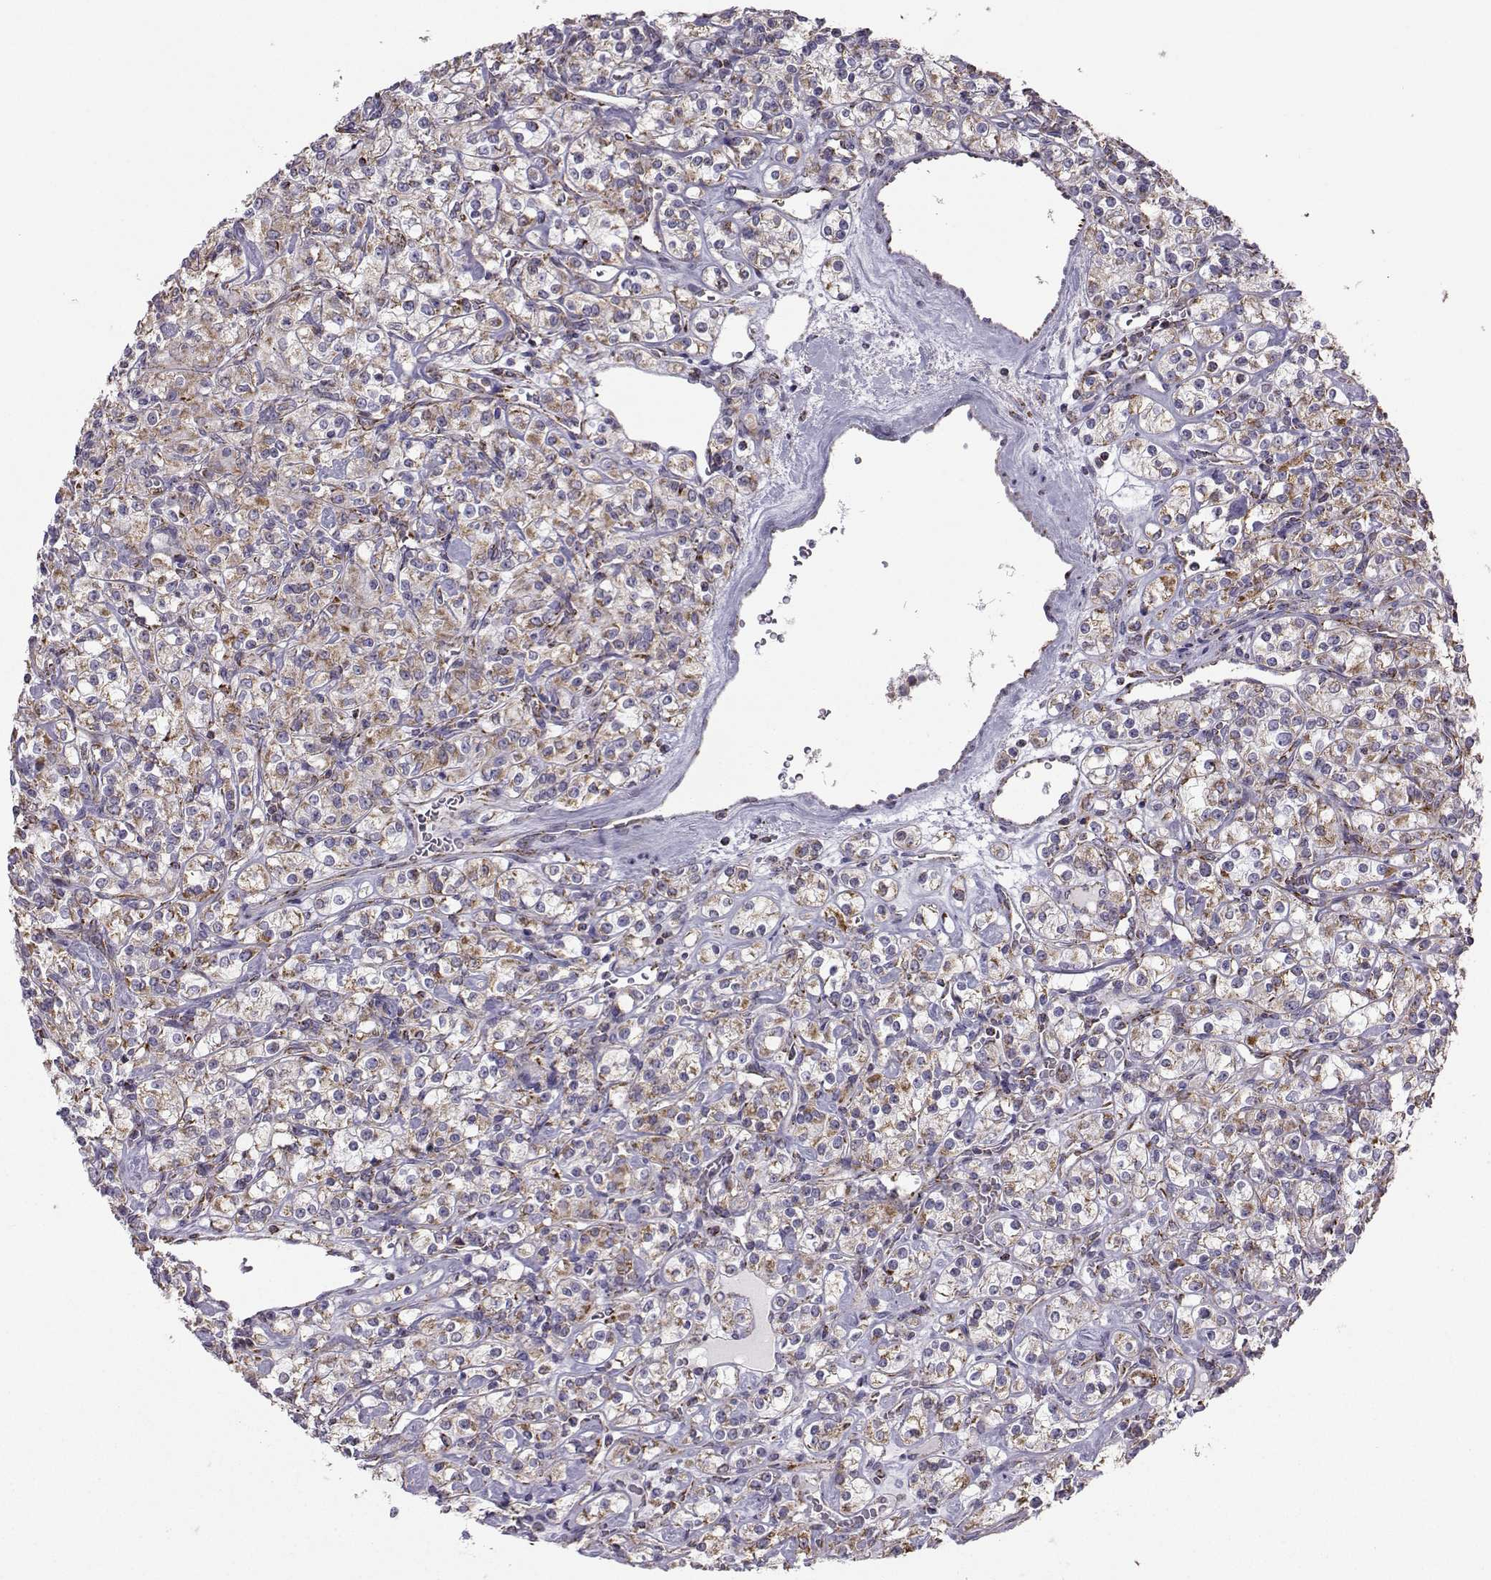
{"staining": {"intensity": "moderate", "quantity": "25%-75%", "location": "cytoplasmic/membranous"}, "tissue": "renal cancer", "cell_type": "Tumor cells", "image_type": "cancer", "snomed": [{"axis": "morphology", "description": "Adenocarcinoma, NOS"}, {"axis": "topography", "description": "Kidney"}], "caption": "Renal adenocarcinoma tissue displays moderate cytoplasmic/membranous staining in approximately 25%-75% of tumor cells, visualized by immunohistochemistry.", "gene": "NECAB3", "patient": {"sex": "male", "age": 77}}